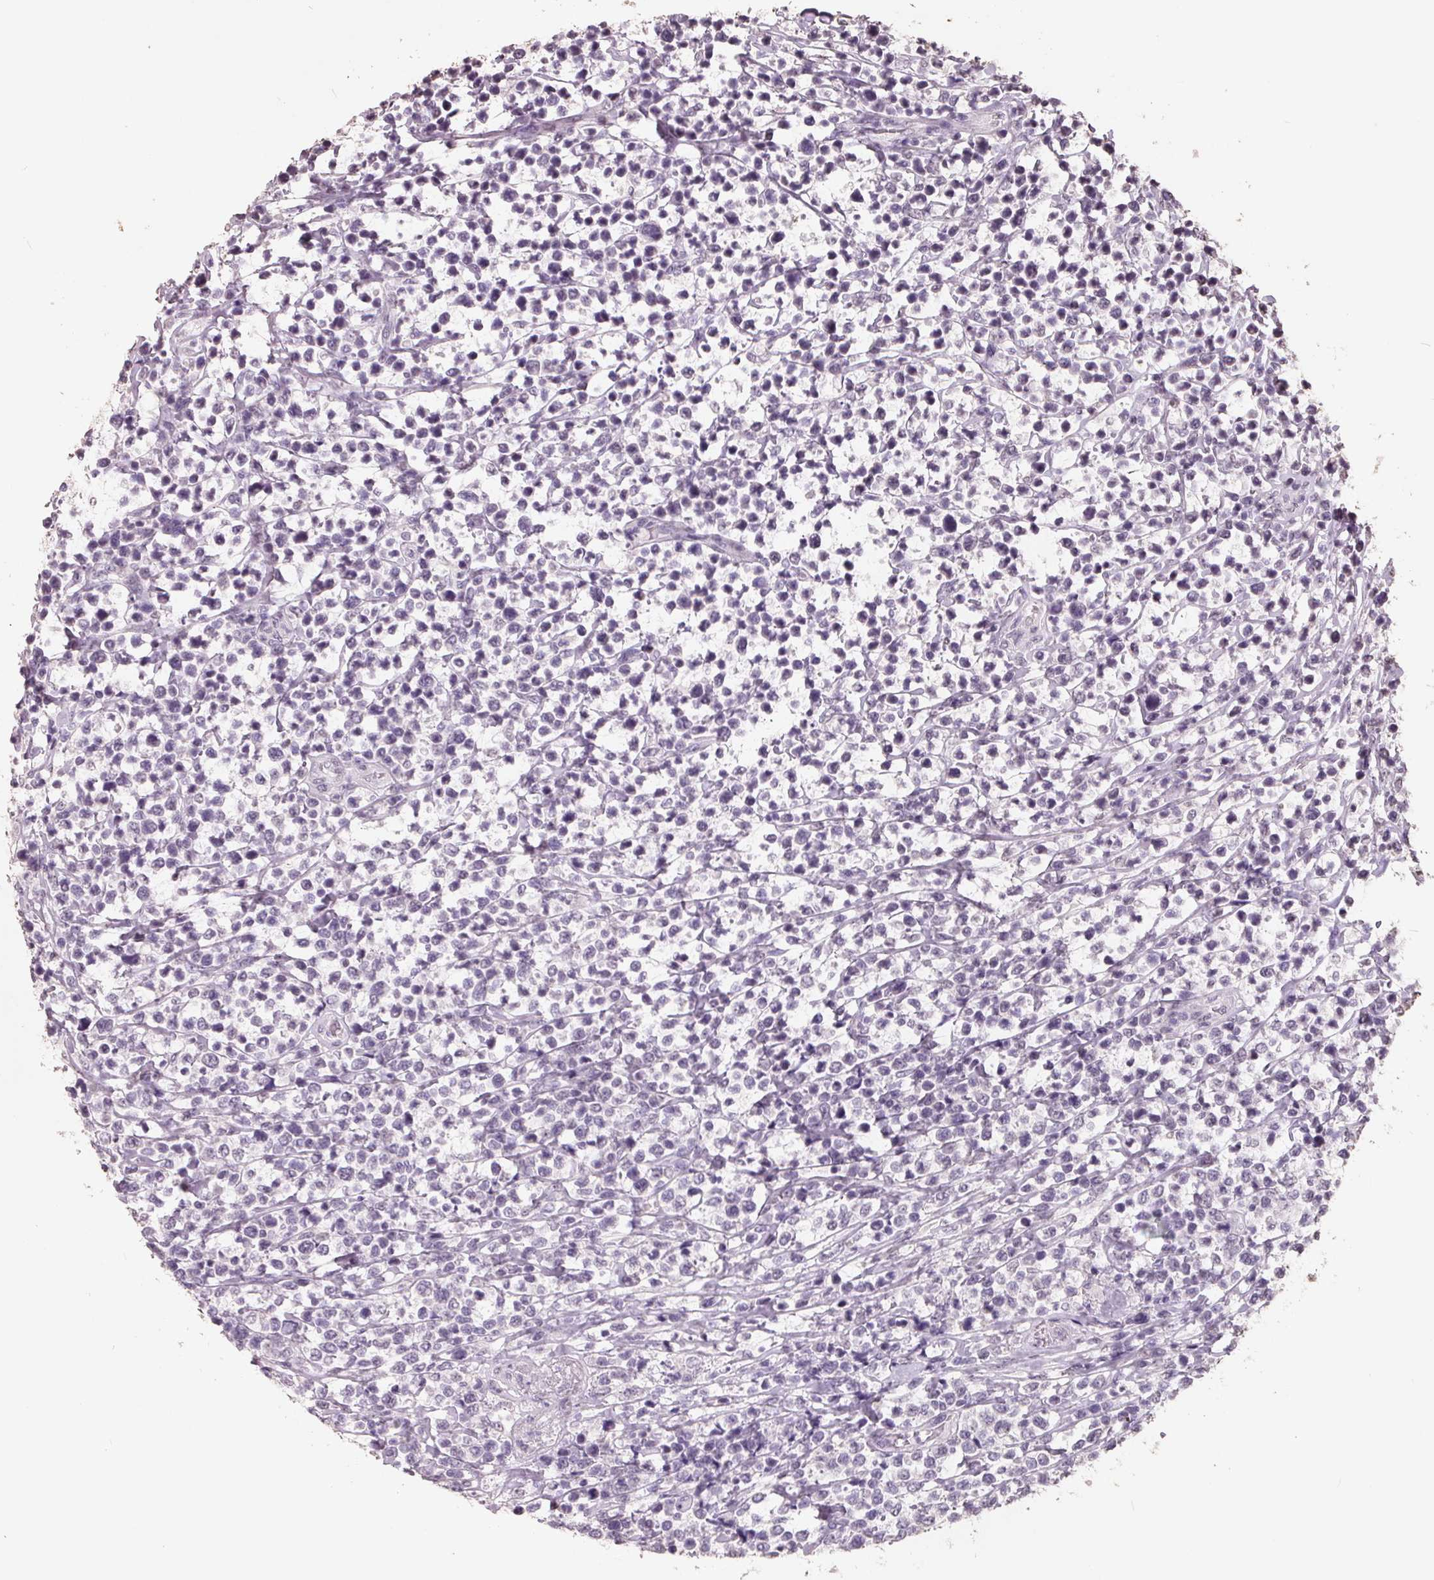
{"staining": {"intensity": "negative", "quantity": "none", "location": "none"}, "tissue": "lymphoma", "cell_type": "Tumor cells", "image_type": "cancer", "snomed": [{"axis": "morphology", "description": "Malignant lymphoma, non-Hodgkin's type, High grade"}, {"axis": "topography", "description": "Soft tissue"}], "caption": "Immunohistochemistry (IHC) histopathology image of neoplastic tissue: malignant lymphoma, non-Hodgkin's type (high-grade) stained with DAB (3,3'-diaminobenzidine) shows no significant protein positivity in tumor cells.", "gene": "FTCD", "patient": {"sex": "female", "age": 56}}